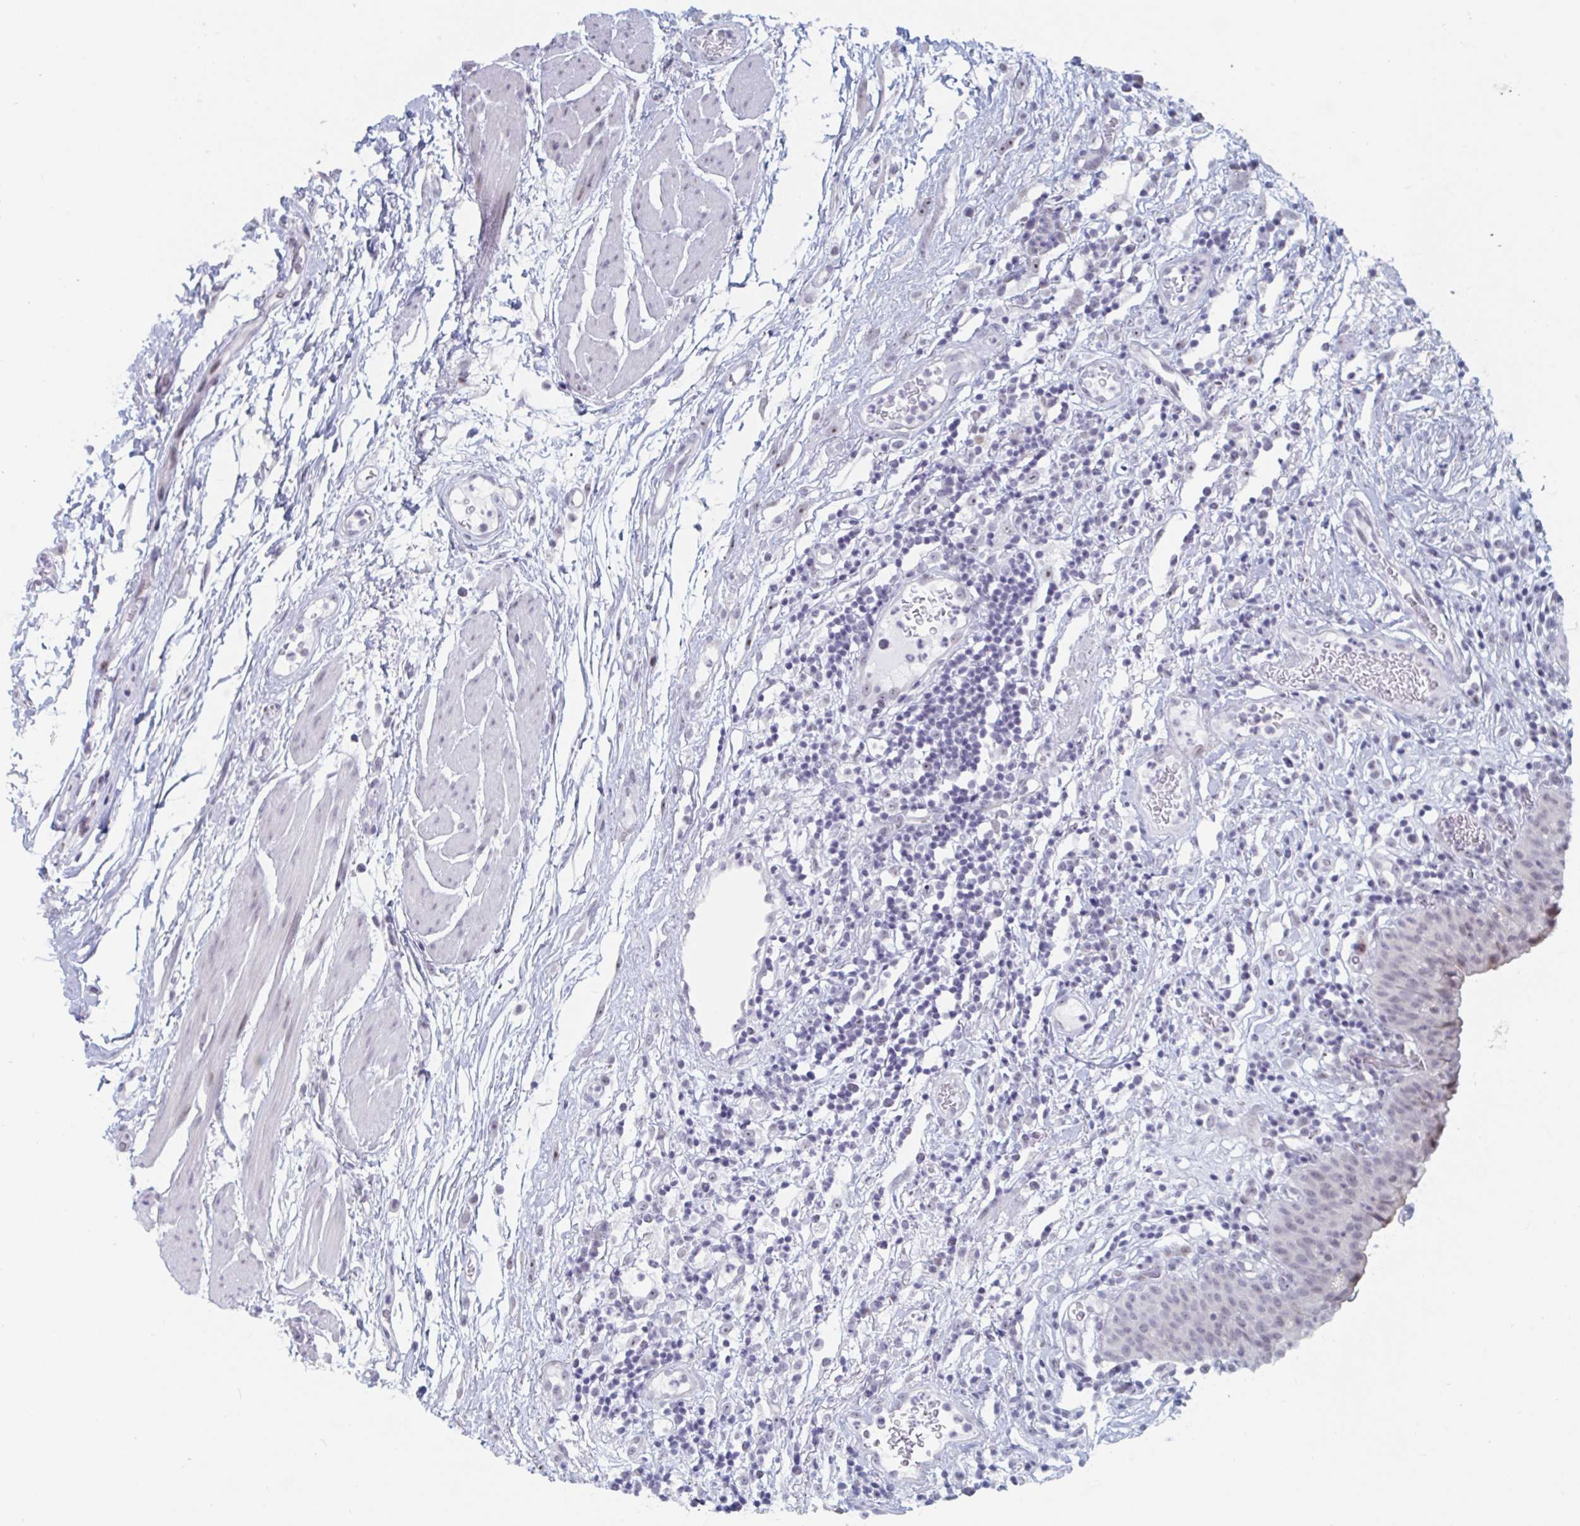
{"staining": {"intensity": "weak", "quantity": "25%-75%", "location": "nuclear"}, "tissue": "urinary bladder", "cell_type": "Urothelial cells", "image_type": "normal", "snomed": [{"axis": "morphology", "description": "Normal tissue, NOS"}, {"axis": "morphology", "description": "Inflammation, NOS"}, {"axis": "topography", "description": "Urinary bladder"}], "caption": "Immunohistochemical staining of unremarkable human urinary bladder displays 25%-75% levels of weak nuclear protein staining in approximately 25%-75% of urothelial cells.", "gene": "NR1H2", "patient": {"sex": "male", "age": 57}}